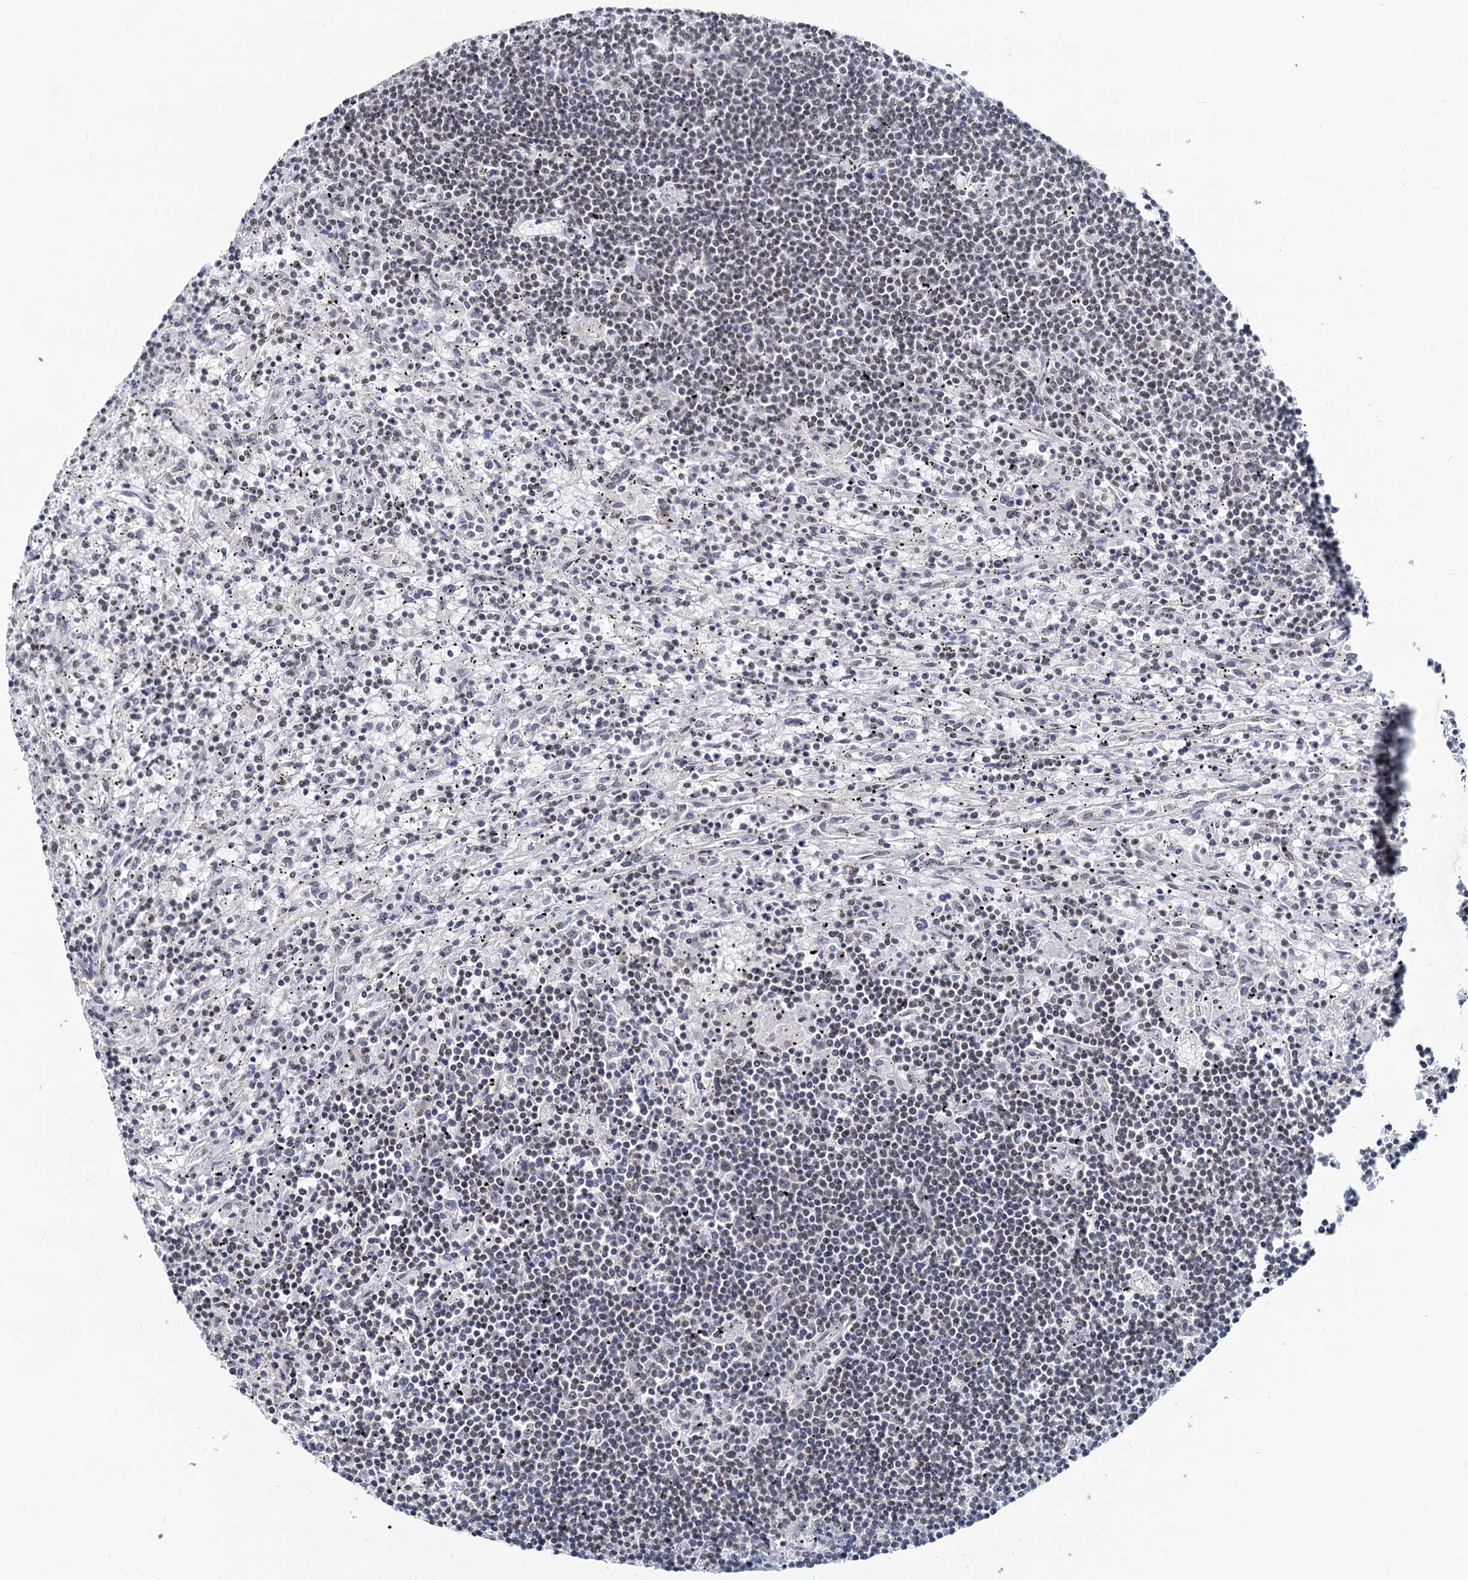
{"staining": {"intensity": "weak", "quantity": "<25%", "location": "nuclear"}, "tissue": "lymphoma", "cell_type": "Tumor cells", "image_type": "cancer", "snomed": [{"axis": "morphology", "description": "Malignant lymphoma, non-Hodgkin's type, Low grade"}, {"axis": "topography", "description": "Spleen"}], "caption": "DAB immunohistochemical staining of low-grade malignant lymphoma, non-Hodgkin's type exhibits no significant expression in tumor cells.", "gene": "METTL14", "patient": {"sex": "male", "age": 76}}